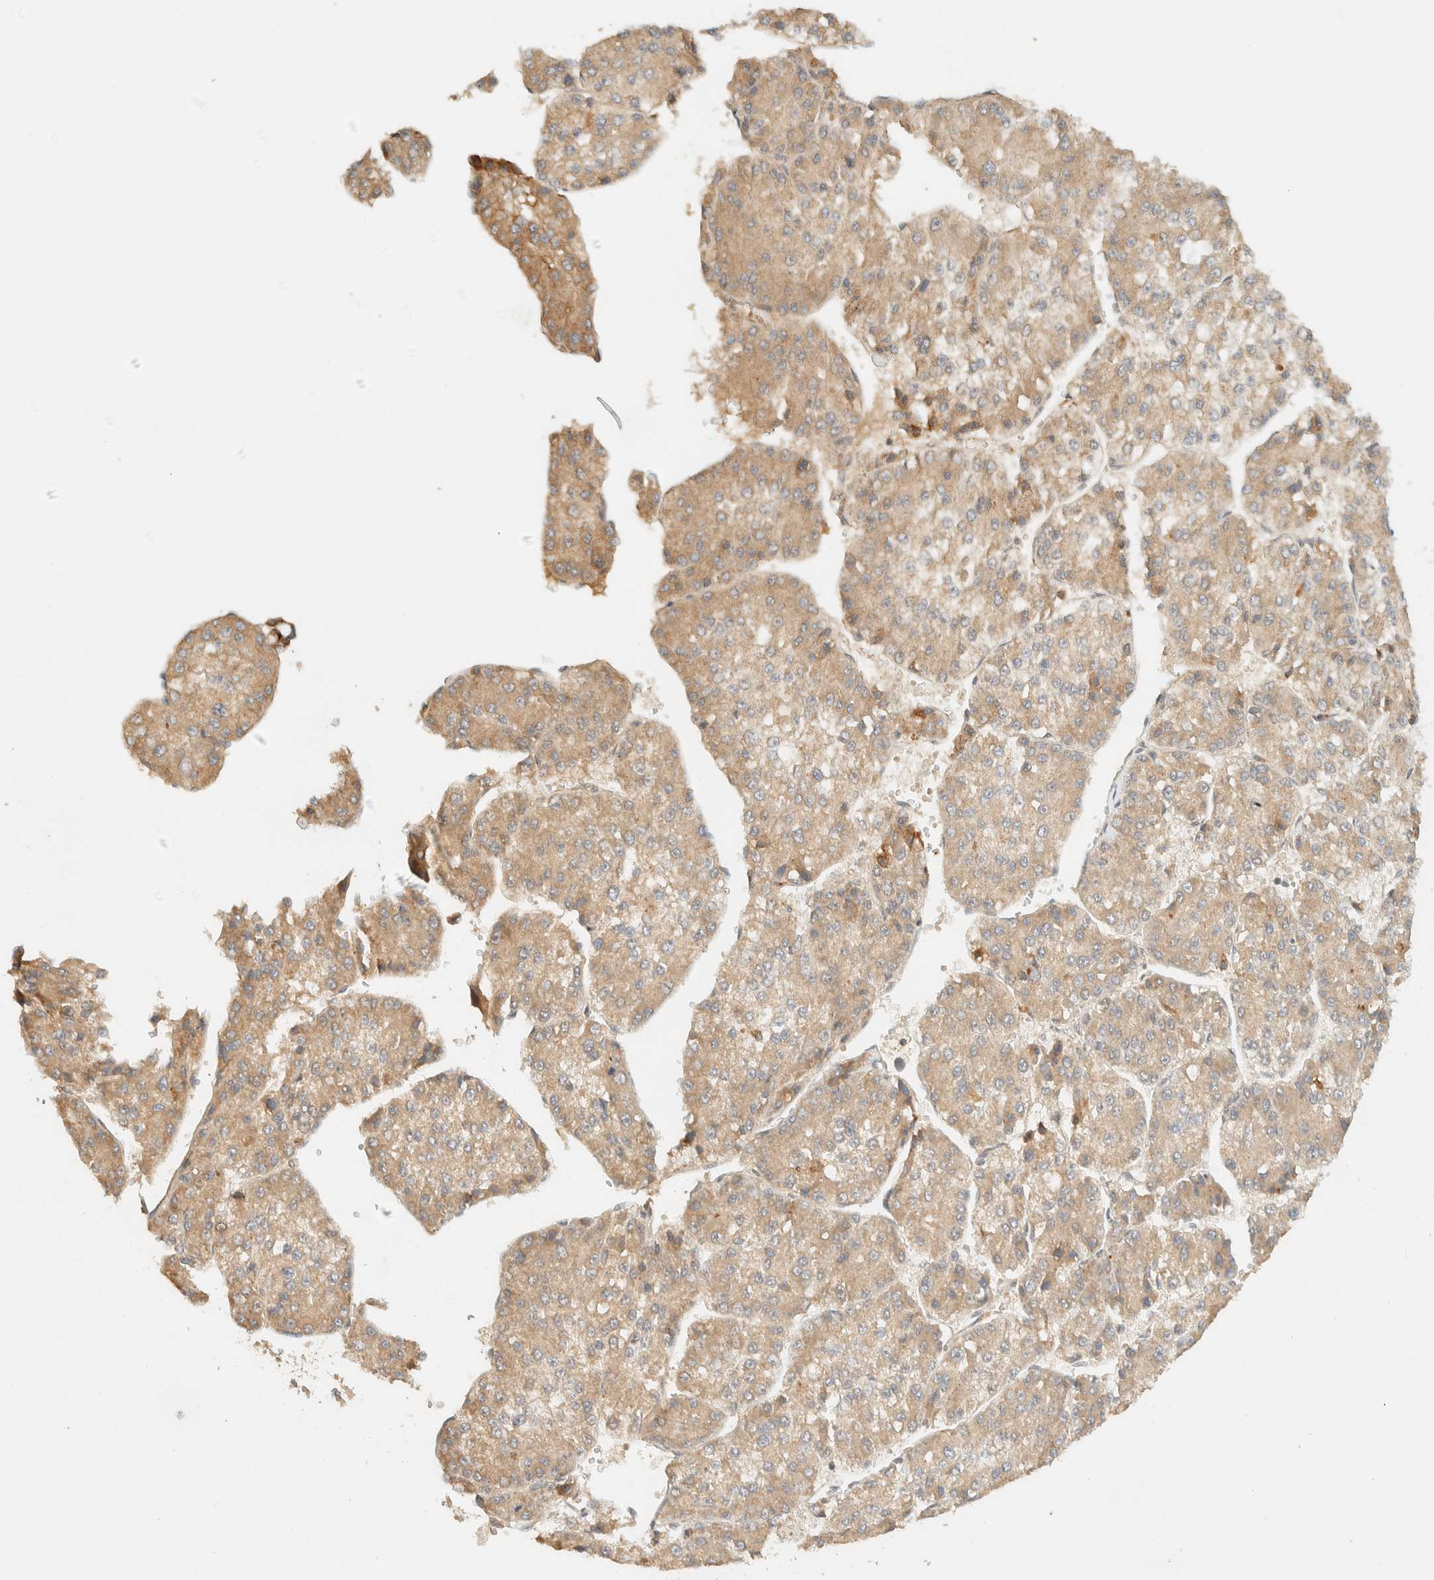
{"staining": {"intensity": "moderate", "quantity": ">75%", "location": "cytoplasmic/membranous"}, "tissue": "liver cancer", "cell_type": "Tumor cells", "image_type": "cancer", "snomed": [{"axis": "morphology", "description": "Carcinoma, Hepatocellular, NOS"}, {"axis": "topography", "description": "Liver"}], "caption": "DAB immunohistochemical staining of hepatocellular carcinoma (liver) shows moderate cytoplasmic/membranous protein positivity in about >75% of tumor cells.", "gene": "ZBTB34", "patient": {"sex": "female", "age": 73}}